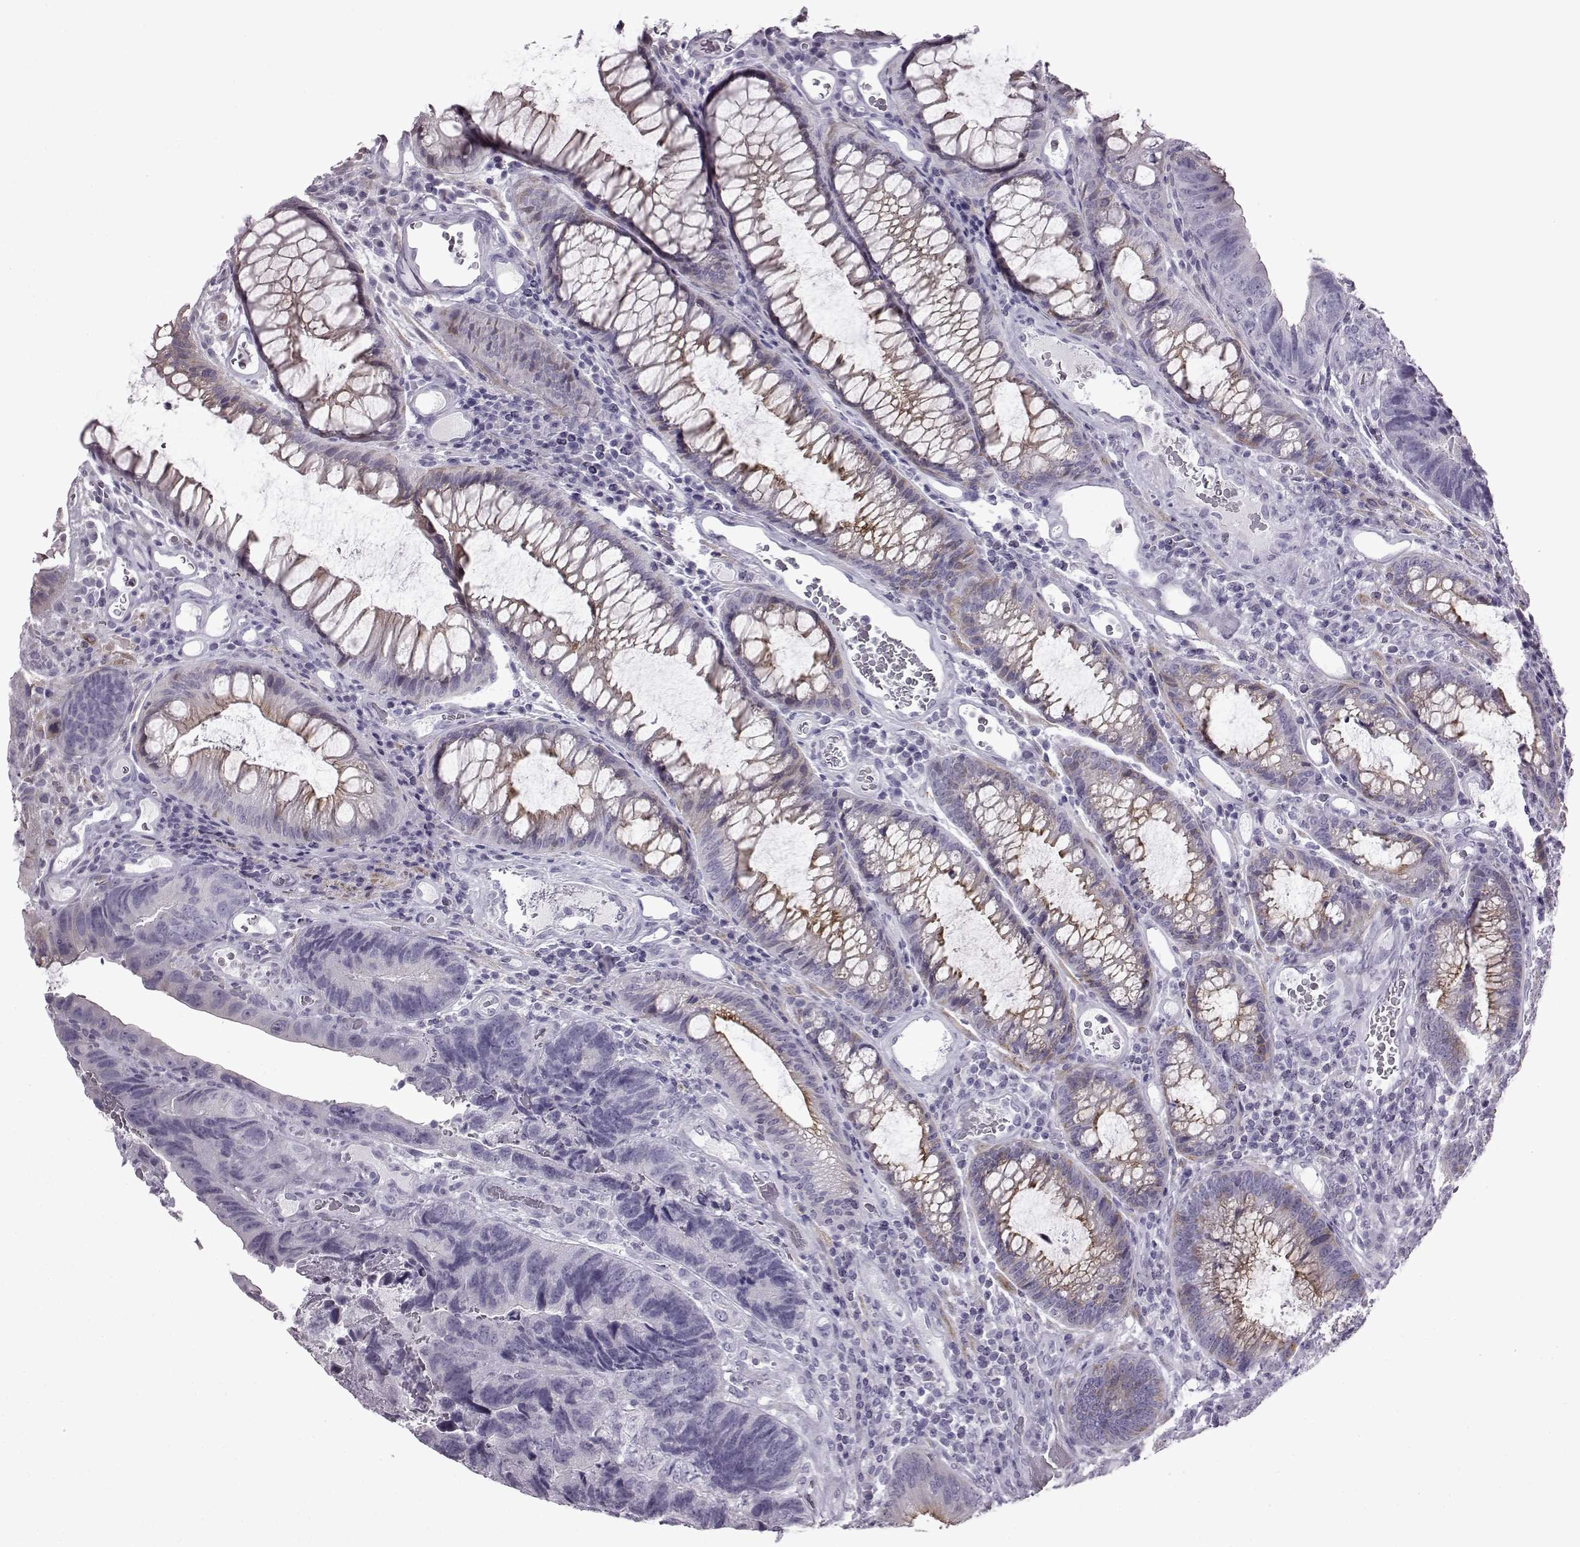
{"staining": {"intensity": "negative", "quantity": "none", "location": "none"}, "tissue": "colorectal cancer", "cell_type": "Tumor cells", "image_type": "cancer", "snomed": [{"axis": "morphology", "description": "Adenocarcinoma, NOS"}, {"axis": "topography", "description": "Colon"}], "caption": "Tumor cells show no significant protein expression in colorectal adenocarcinoma.", "gene": "SLC28A2", "patient": {"sex": "female", "age": 67}}